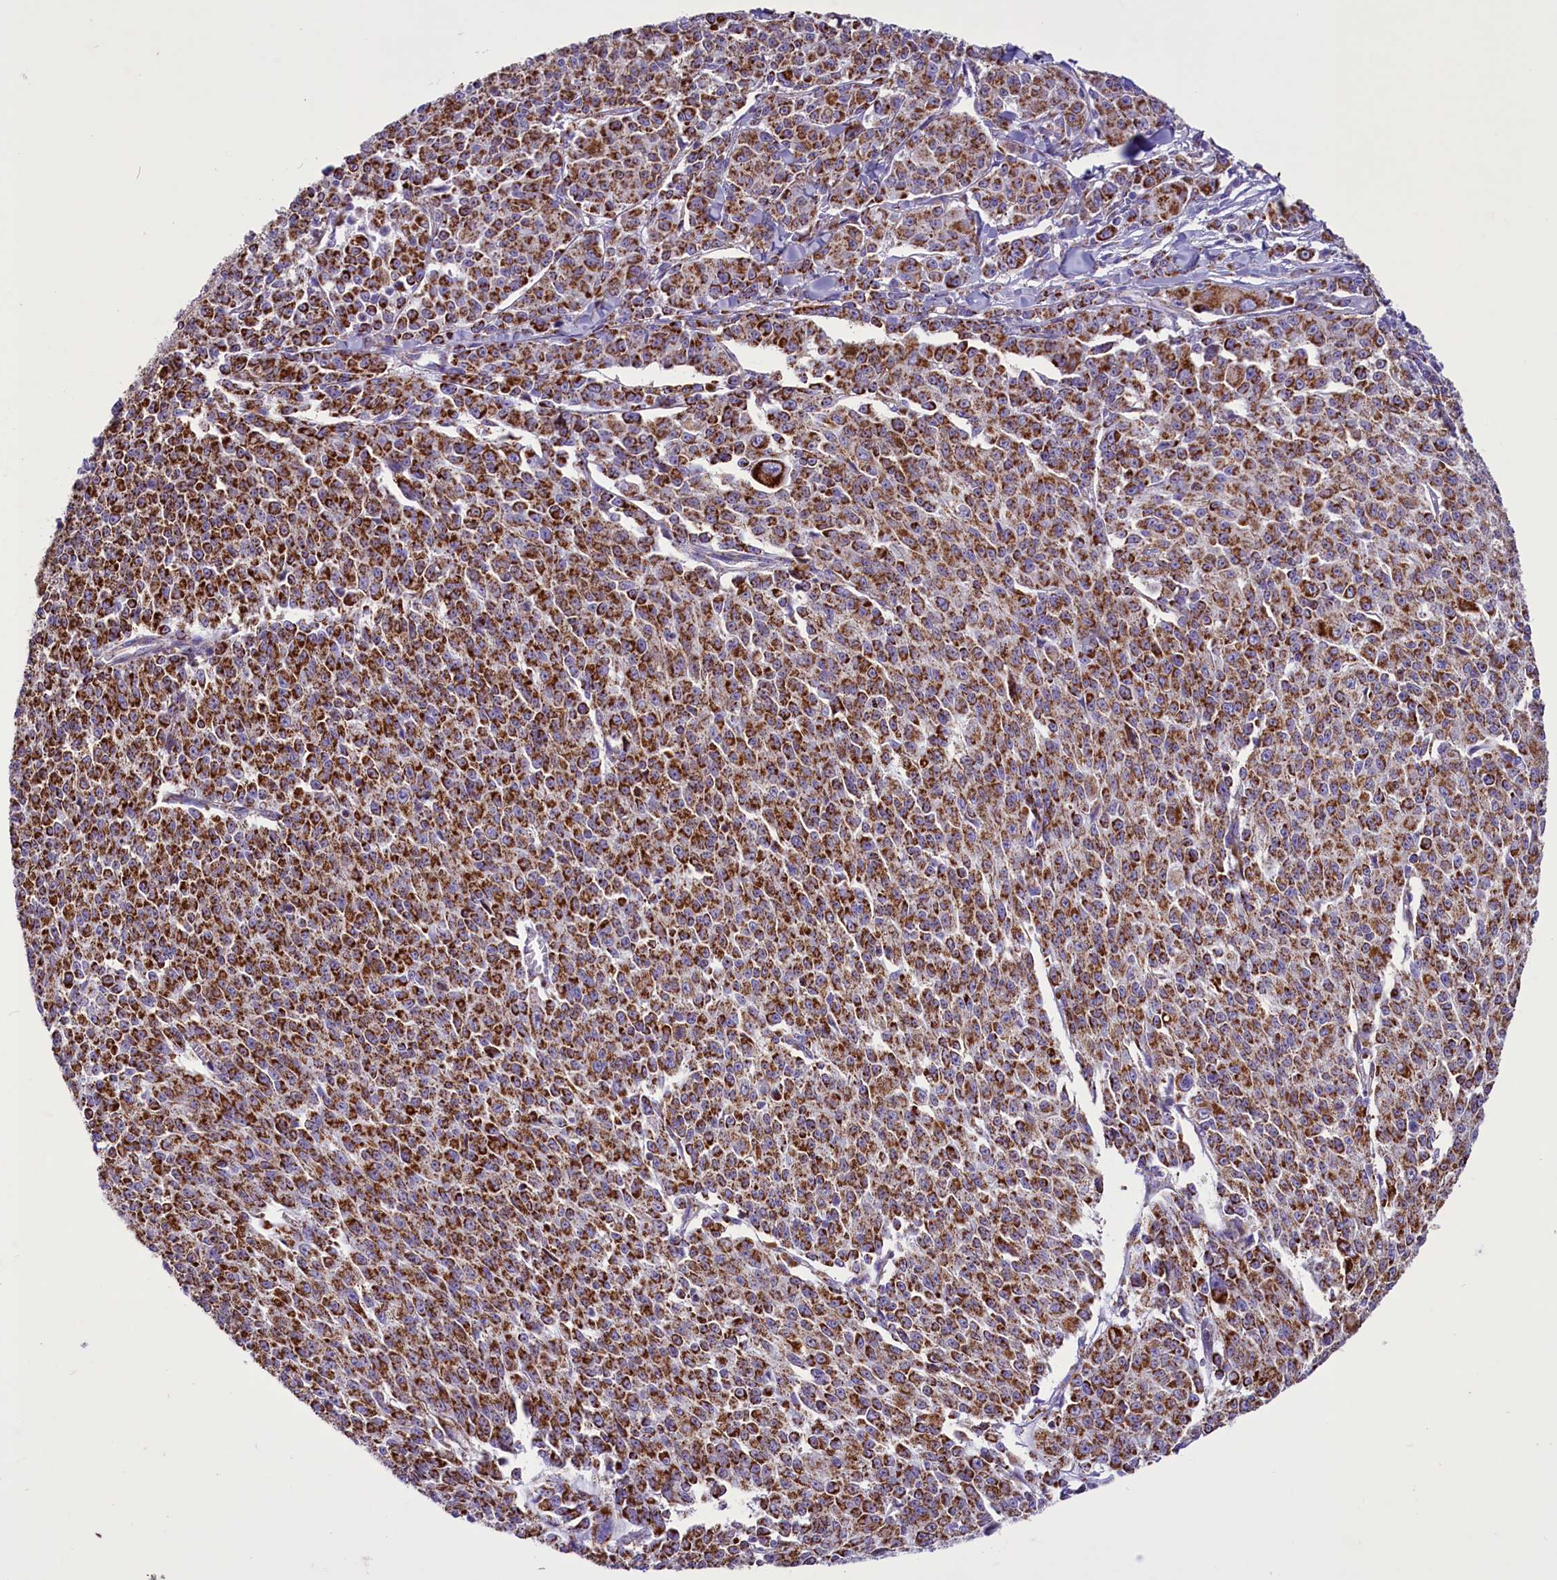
{"staining": {"intensity": "strong", "quantity": ">75%", "location": "cytoplasmic/membranous"}, "tissue": "melanoma", "cell_type": "Tumor cells", "image_type": "cancer", "snomed": [{"axis": "morphology", "description": "Malignant melanoma, NOS"}, {"axis": "topography", "description": "Skin"}], "caption": "Immunohistochemical staining of human melanoma shows strong cytoplasmic/membranous protein positivity in approximately >75% of tumor cells. Immunohistochemistry stains the protein of interest in brown and the nuclei are stained blue.", "gene": "ICA1L", "patient": {"sex": "female", "age": 52}}